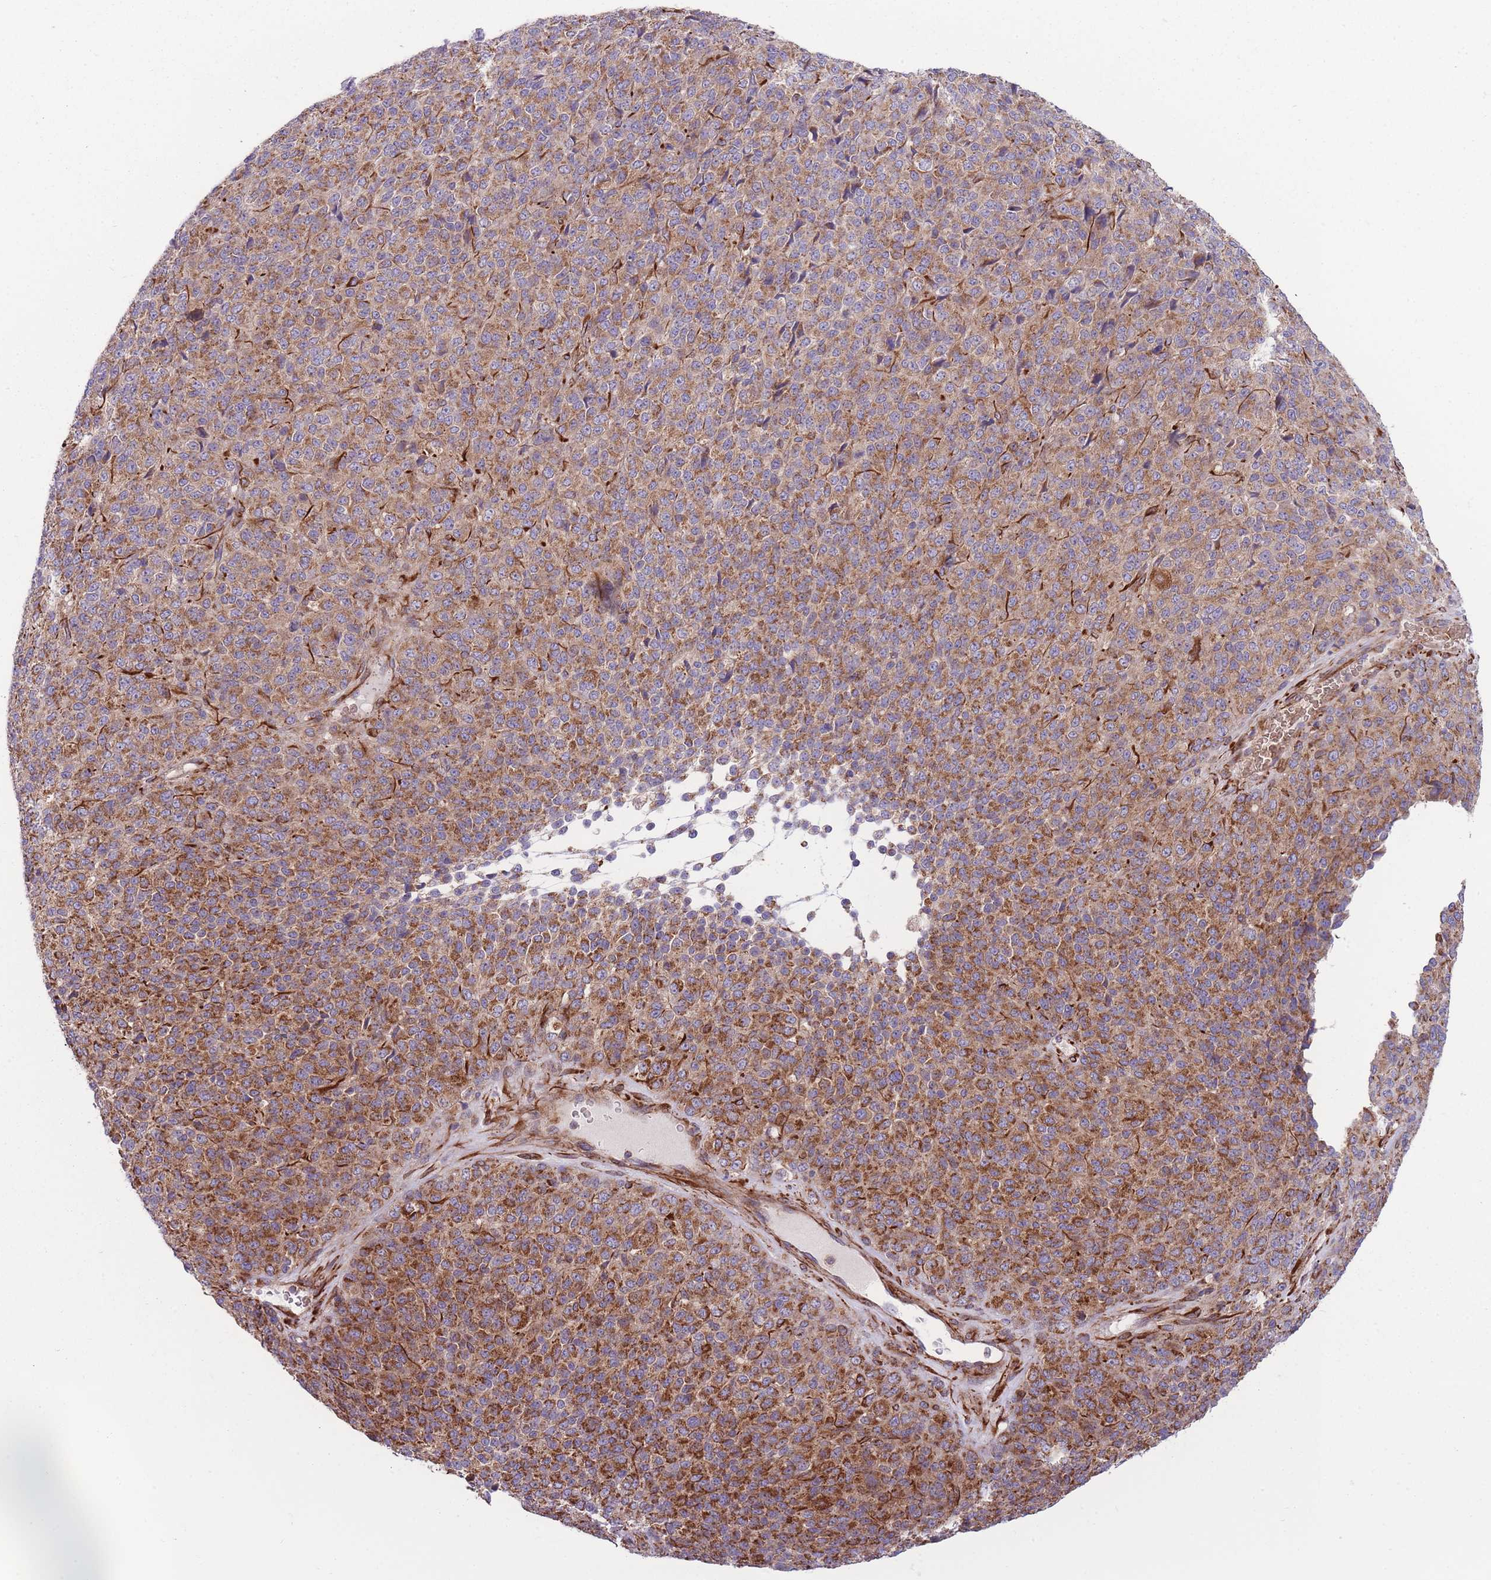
{"staining": {"intensity": "moderate", "quantity": ">75%", "location": "cytoplasmic/membranous"}, "tissue": "melanoma", "cell_type": "Tumor cells", "image_type": "cancer", "snomed": [{"axis": "morphology", "description": "Malignant melanoma, Metastatic site"}, {"axis": "topography", "description": "Brain"}], "caption": "Human melanoma stained with a brown dye displays moderate cytoplasmic/membranous positive positivity in approximately >75% of tumor cells.", "gene": "ANKRD10", "patient": {"sex": "female", "age": 56}}